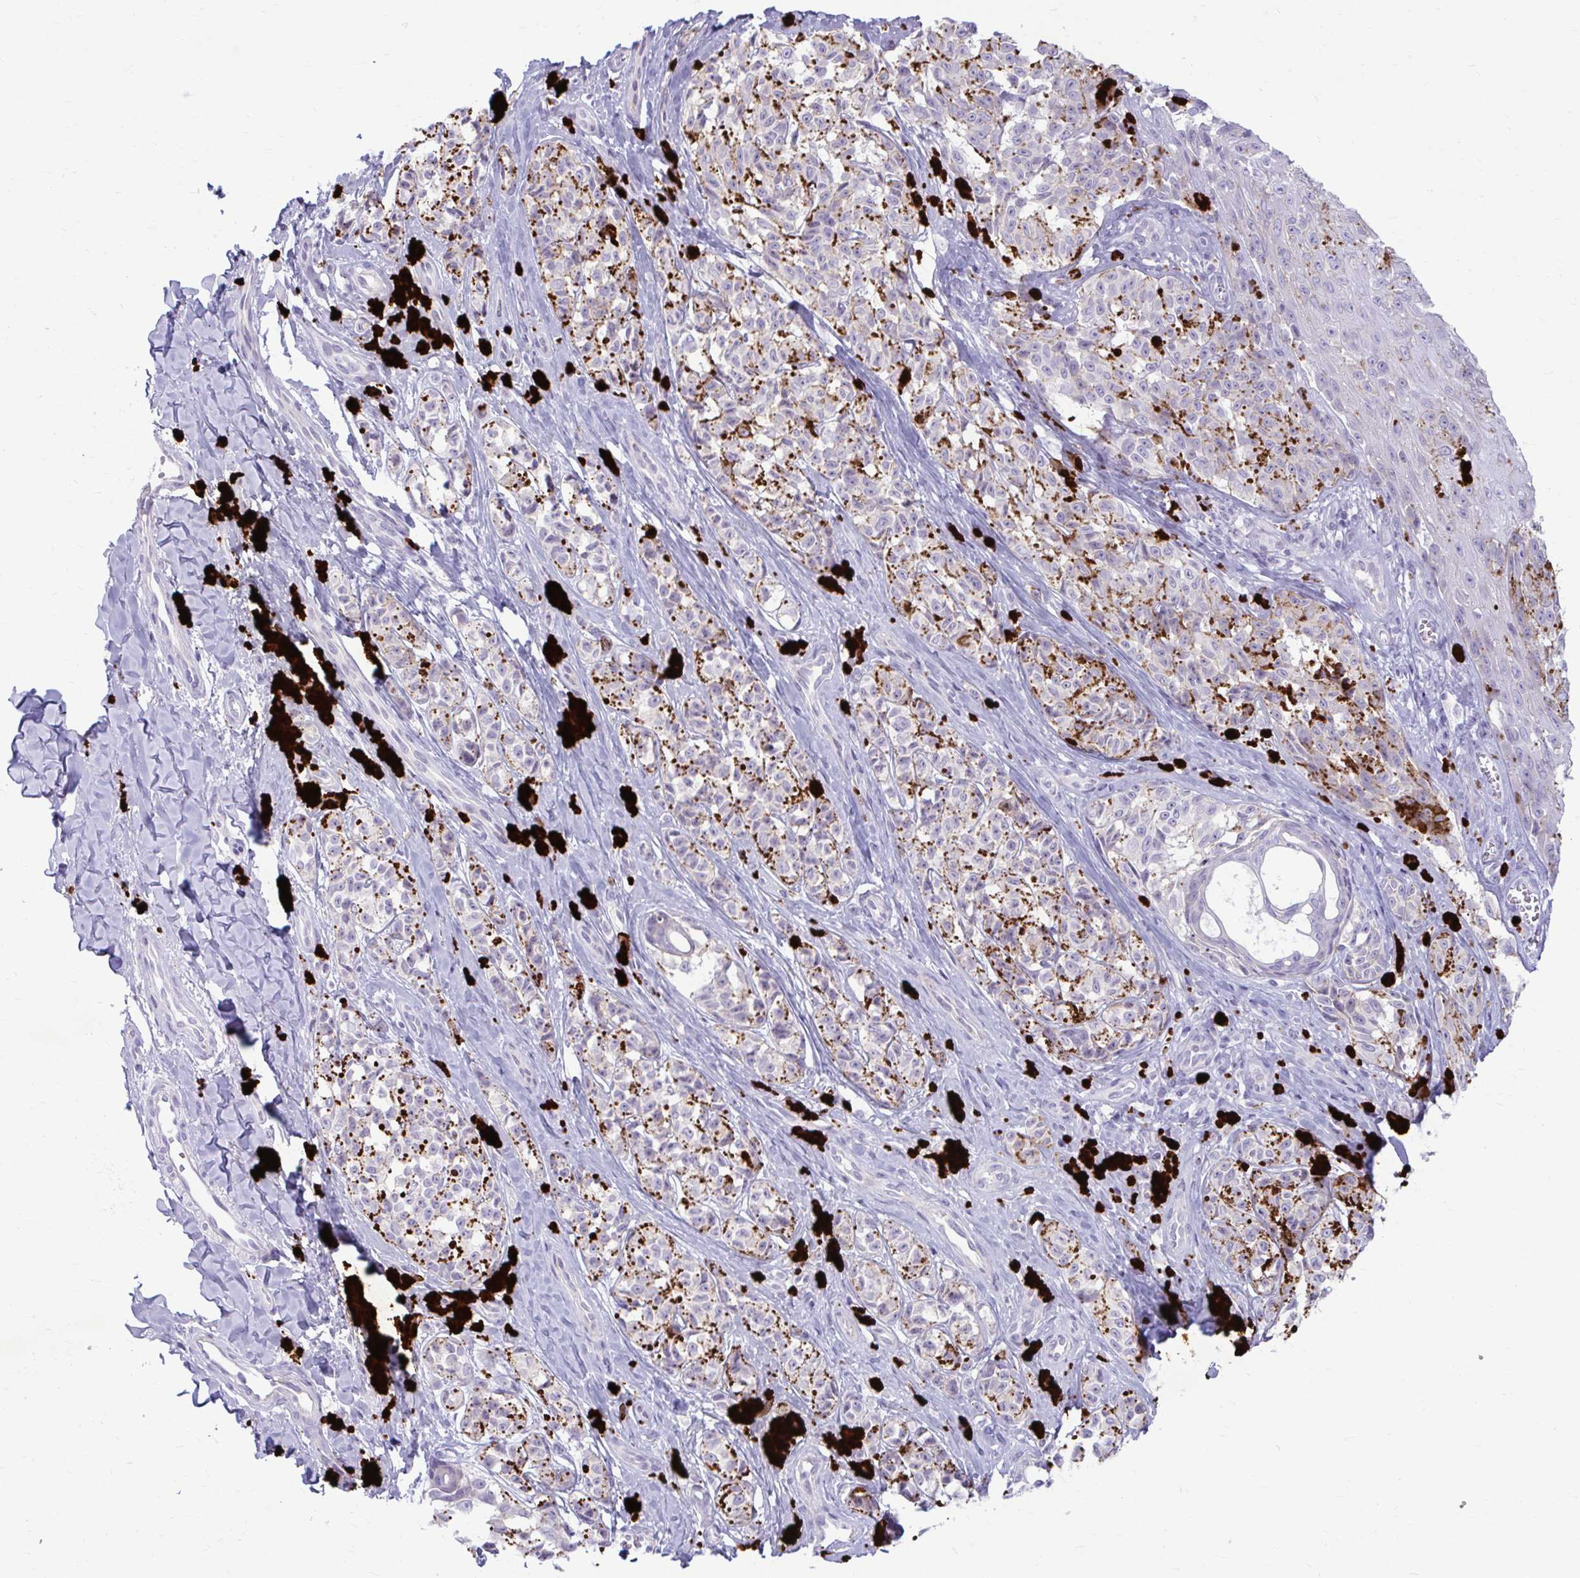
{"staining": {"intensity": "negative", "quantity": "none", "location": "none"}, "tissue": "melanoma", "cell_type": "Tumor cells", "image_type": "cancer", "snomed": [{"axis": "morphology", "description": "Malignant melanoma, NOS"}, {"axis": "topography", "description": "Skin"}], "caption": "Tumor cells are negative for protein expression in human malignant melanoma.", "gene": "CHIA", "patient": {"sex": "female", "age": 65}}